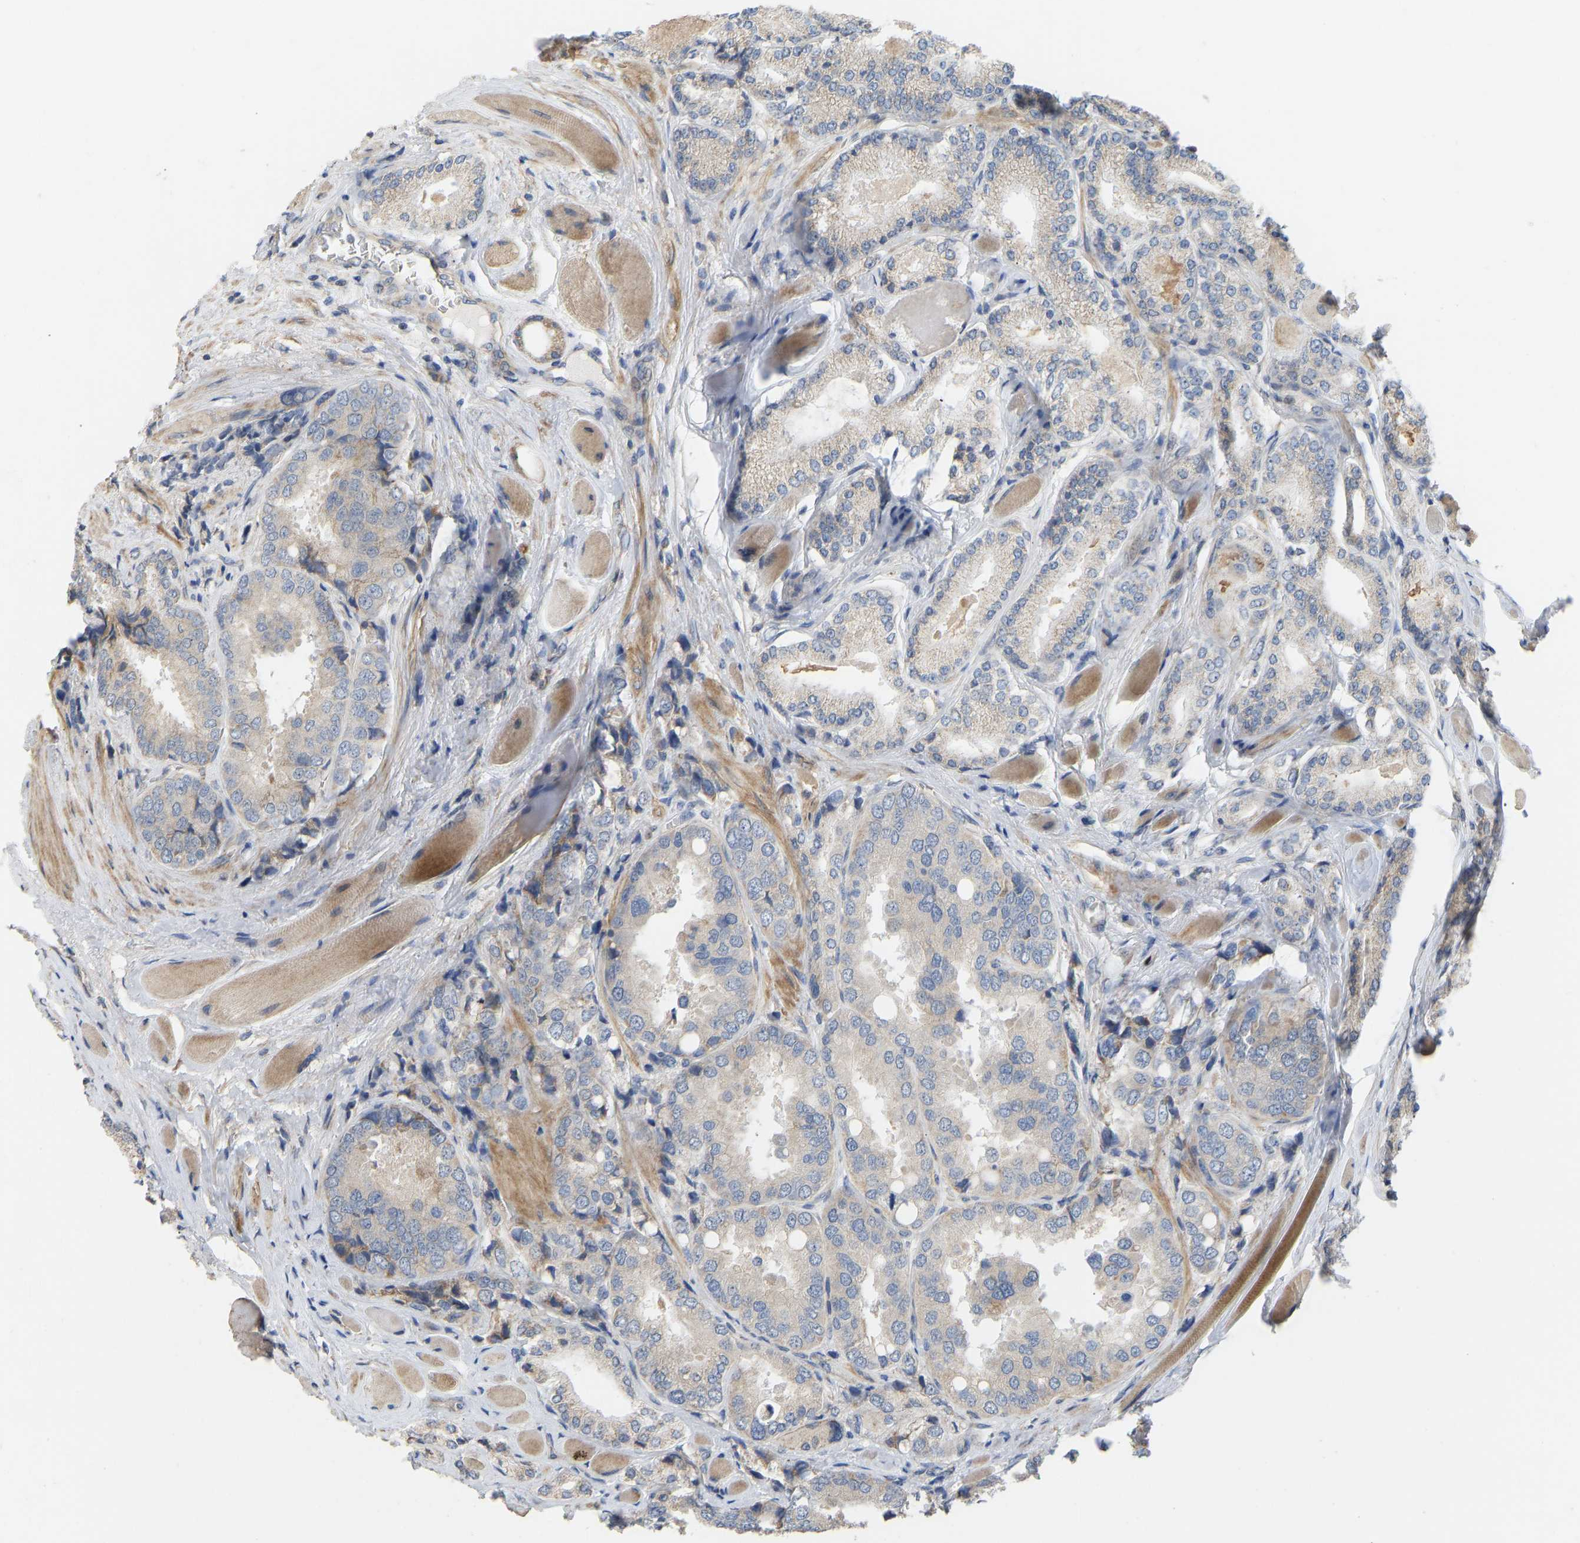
{"staining": {"intensity": "negative", "quantity": "none", "location": "none"}, "tissue": "prostate cancer", "cell_type": "Tumor cells", "image_type": "cancer", "snomed": [{"axis": "morphology", "description": "Adenocarcinoma, High grade"}, {"axis": "topography", "description": "Prostate"}], "caption": "Tumor cells show no significant protein positivity in prostate cancer. Nuclei are stained in blue.", "gene": "HACD2", "patient": {"sex": "male", "age": 50}}